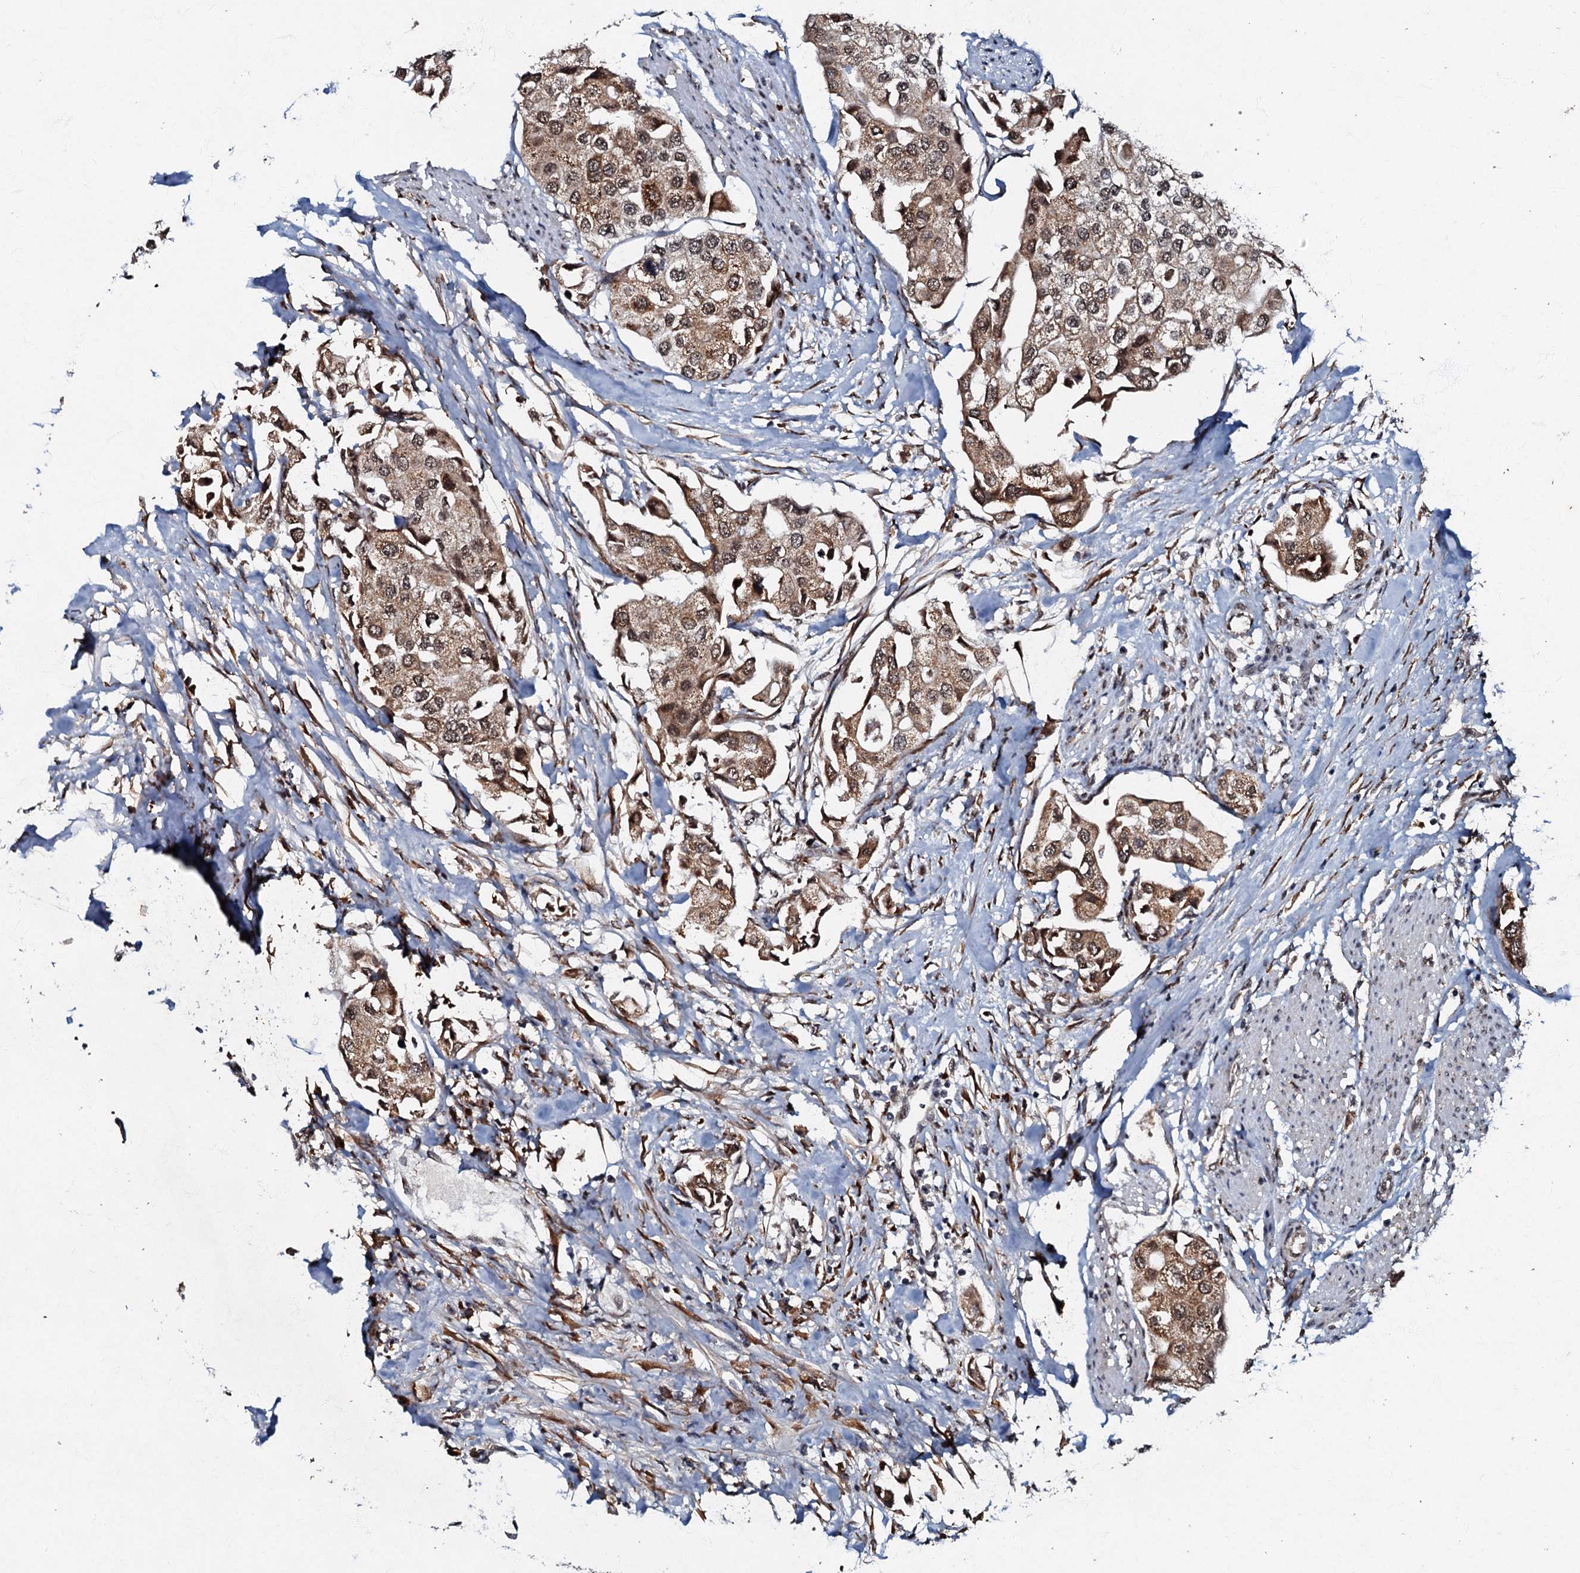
{"staining": {"intensity": "moderate", "quantity": ">75%", "location": "cytoplasmic/membranous,nuclear"}, "tissue": "urothelial cancer", "cell_type": "Tumor cells", "image_type": "cancer", "snomed": [{"axis": "morphology", "description": "Urothelial carcinoma, High grade"}, {"axis": "topography", "description": "Urinary bladder"}], "caption": "Immunohistochemistry micrograph of human high-grade urothelial carcinoma stained for a protein (brown), which shows medium levels of moderate cytoplasmic/membranous and nuclear positivity in about >75% of tumor cells.", "gene": "C18orf32", "patient": {"sex": "male", "age": 64}}